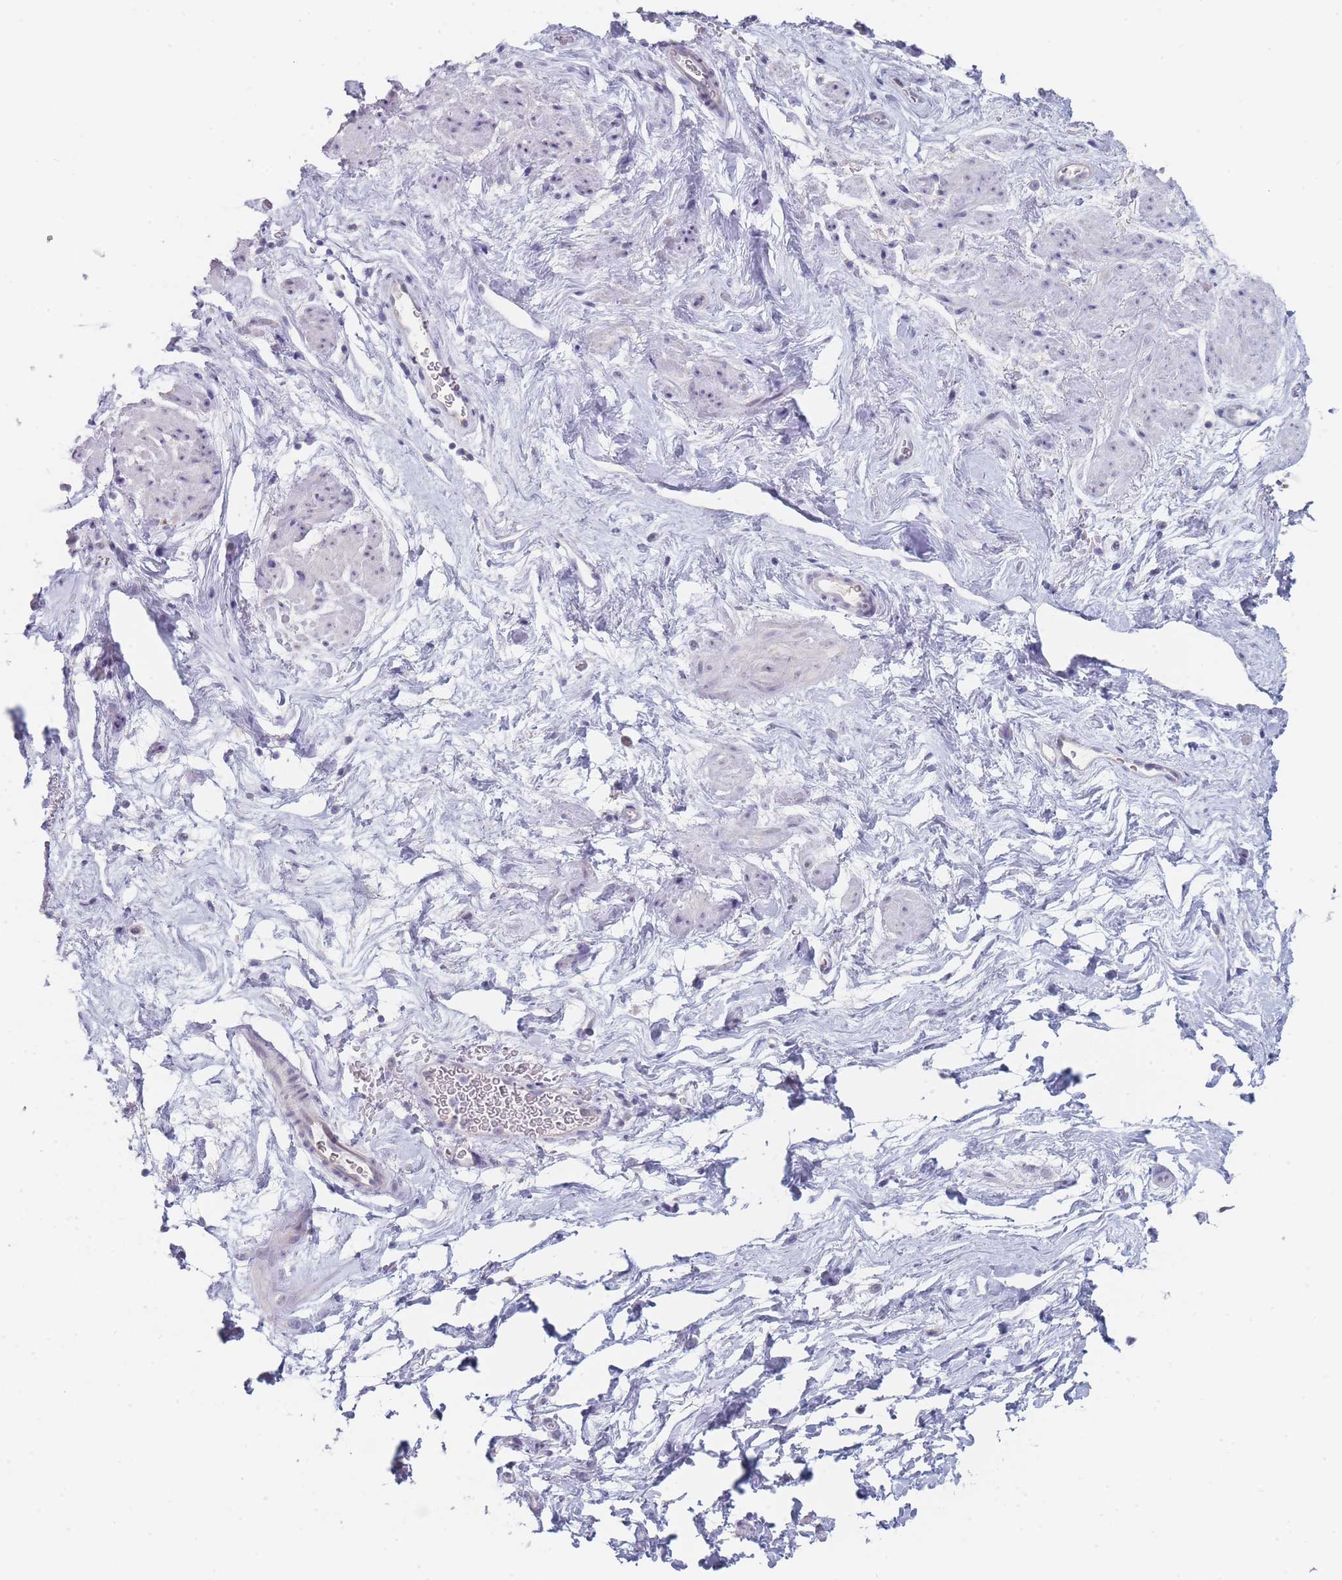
{"staining": {"intensity": "negative", "quantity": "none", "location": "none"}, "tissue": "smooth muscle", "cell_type": "Smooth muscle cells", "image_type": "normal", "snomed": [{"axis": "morphology", "description": "Normal tissue, NOS"}, {"axis": "topography", "description": "Smooth muscle"}, {"axis": "topography", "description": "Peripheral nerve tissue"}], "caption": "An immunohistochemistry (IHC) micrograph of unremarkable smooth muscle is shown. There is no staining in smooth muscle cells of smooth muscle.", "gene": "RNF8", "patient": {"sex": "male", "age": 69}}